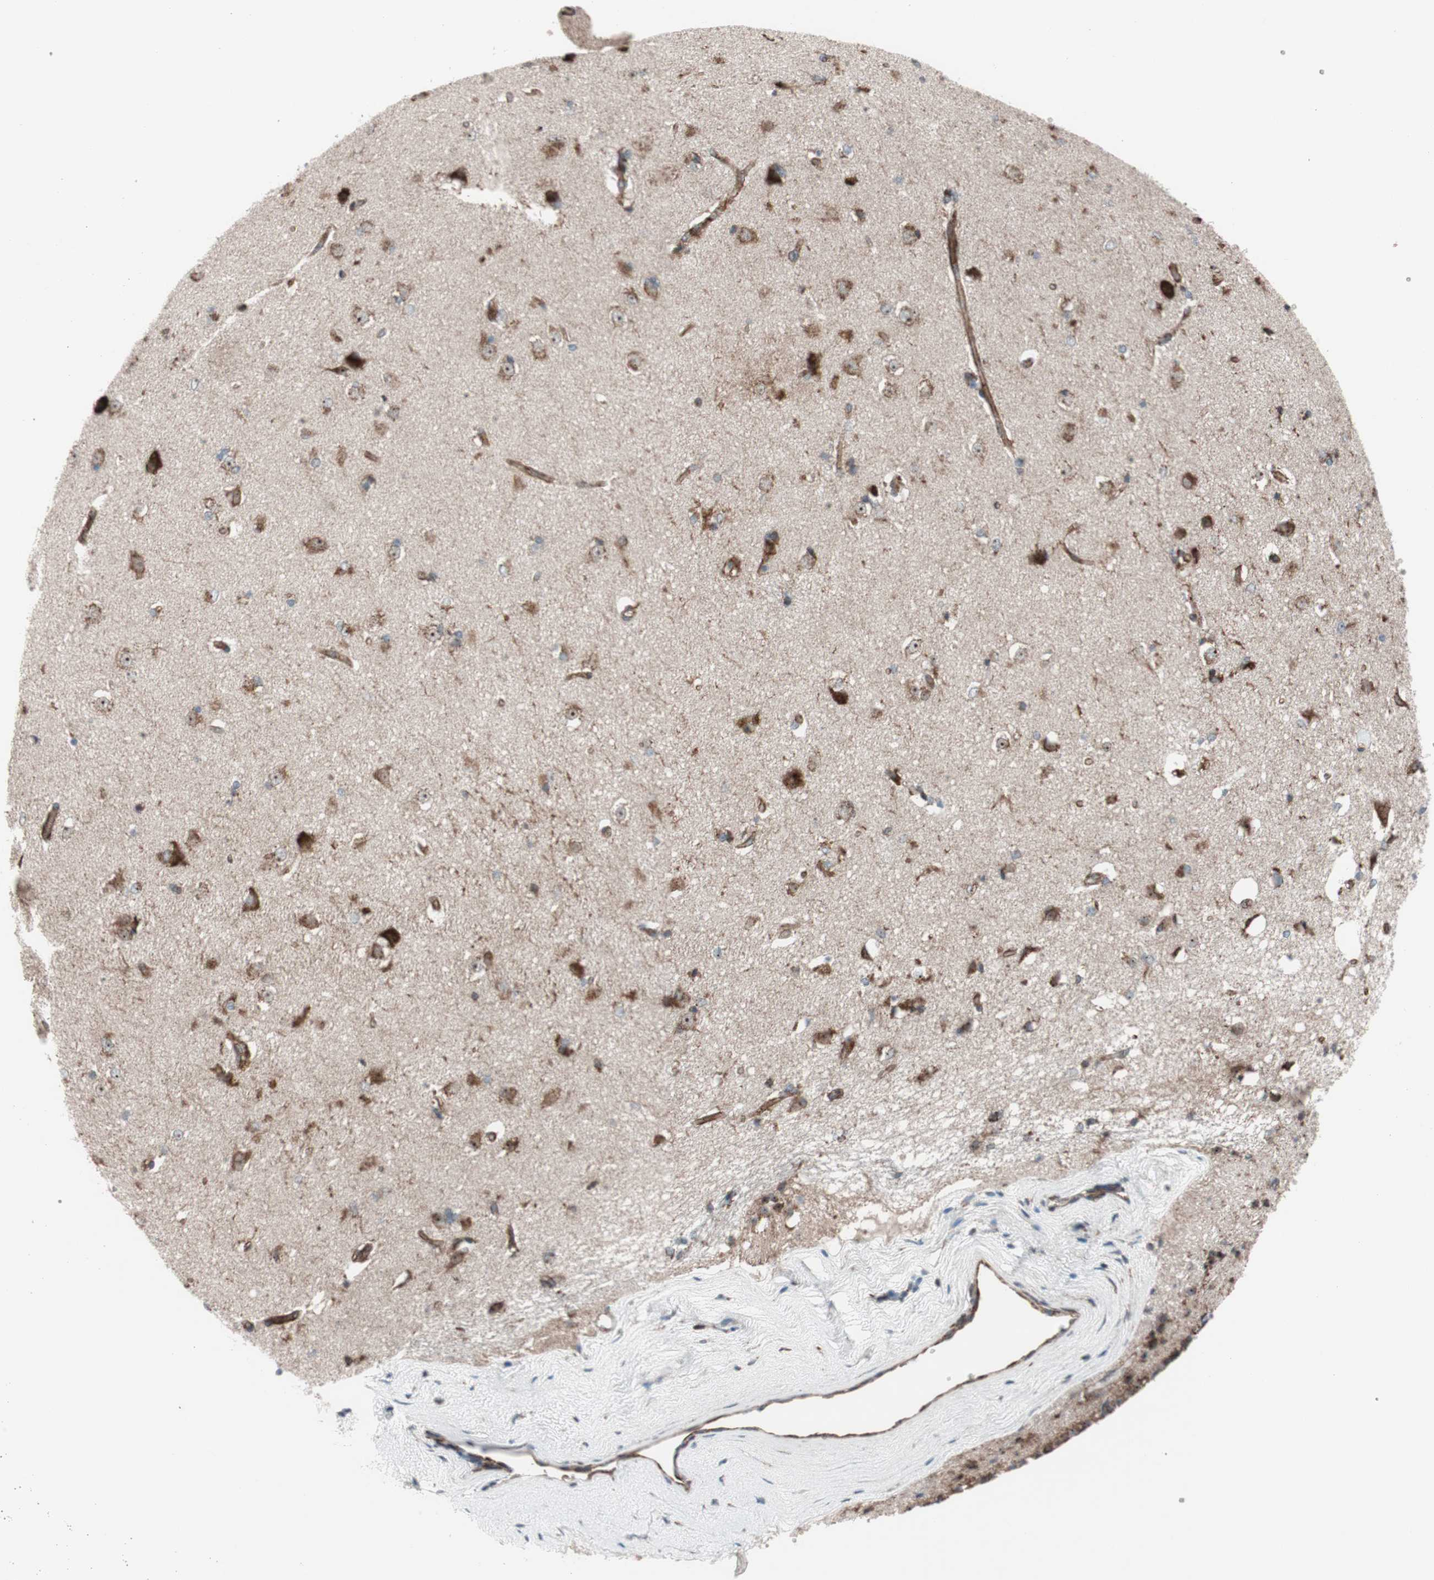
{"staining": {"intensity": "negative", "quantity": "none", "location": "none"}, "tissue": "caudate", "cell_type": "Glial cells", "image_type": "normal", "snomed": [{"axis": "morphology", "description": "Normal tissue, NOS"}, {"axis": "topography", "description": "Lateral ventricle wall"}], "caption": "Normal caudate was stained to show a protein in brown. There is no significant expression in glial cells. The staining was performed using DAB to visualize the protein expression in brown, while the nuclei were stained in blue with hematoxylin (Magnification: 20x).", "gene": "CCL14", "patient": {"sex": "female", "age": 19}}